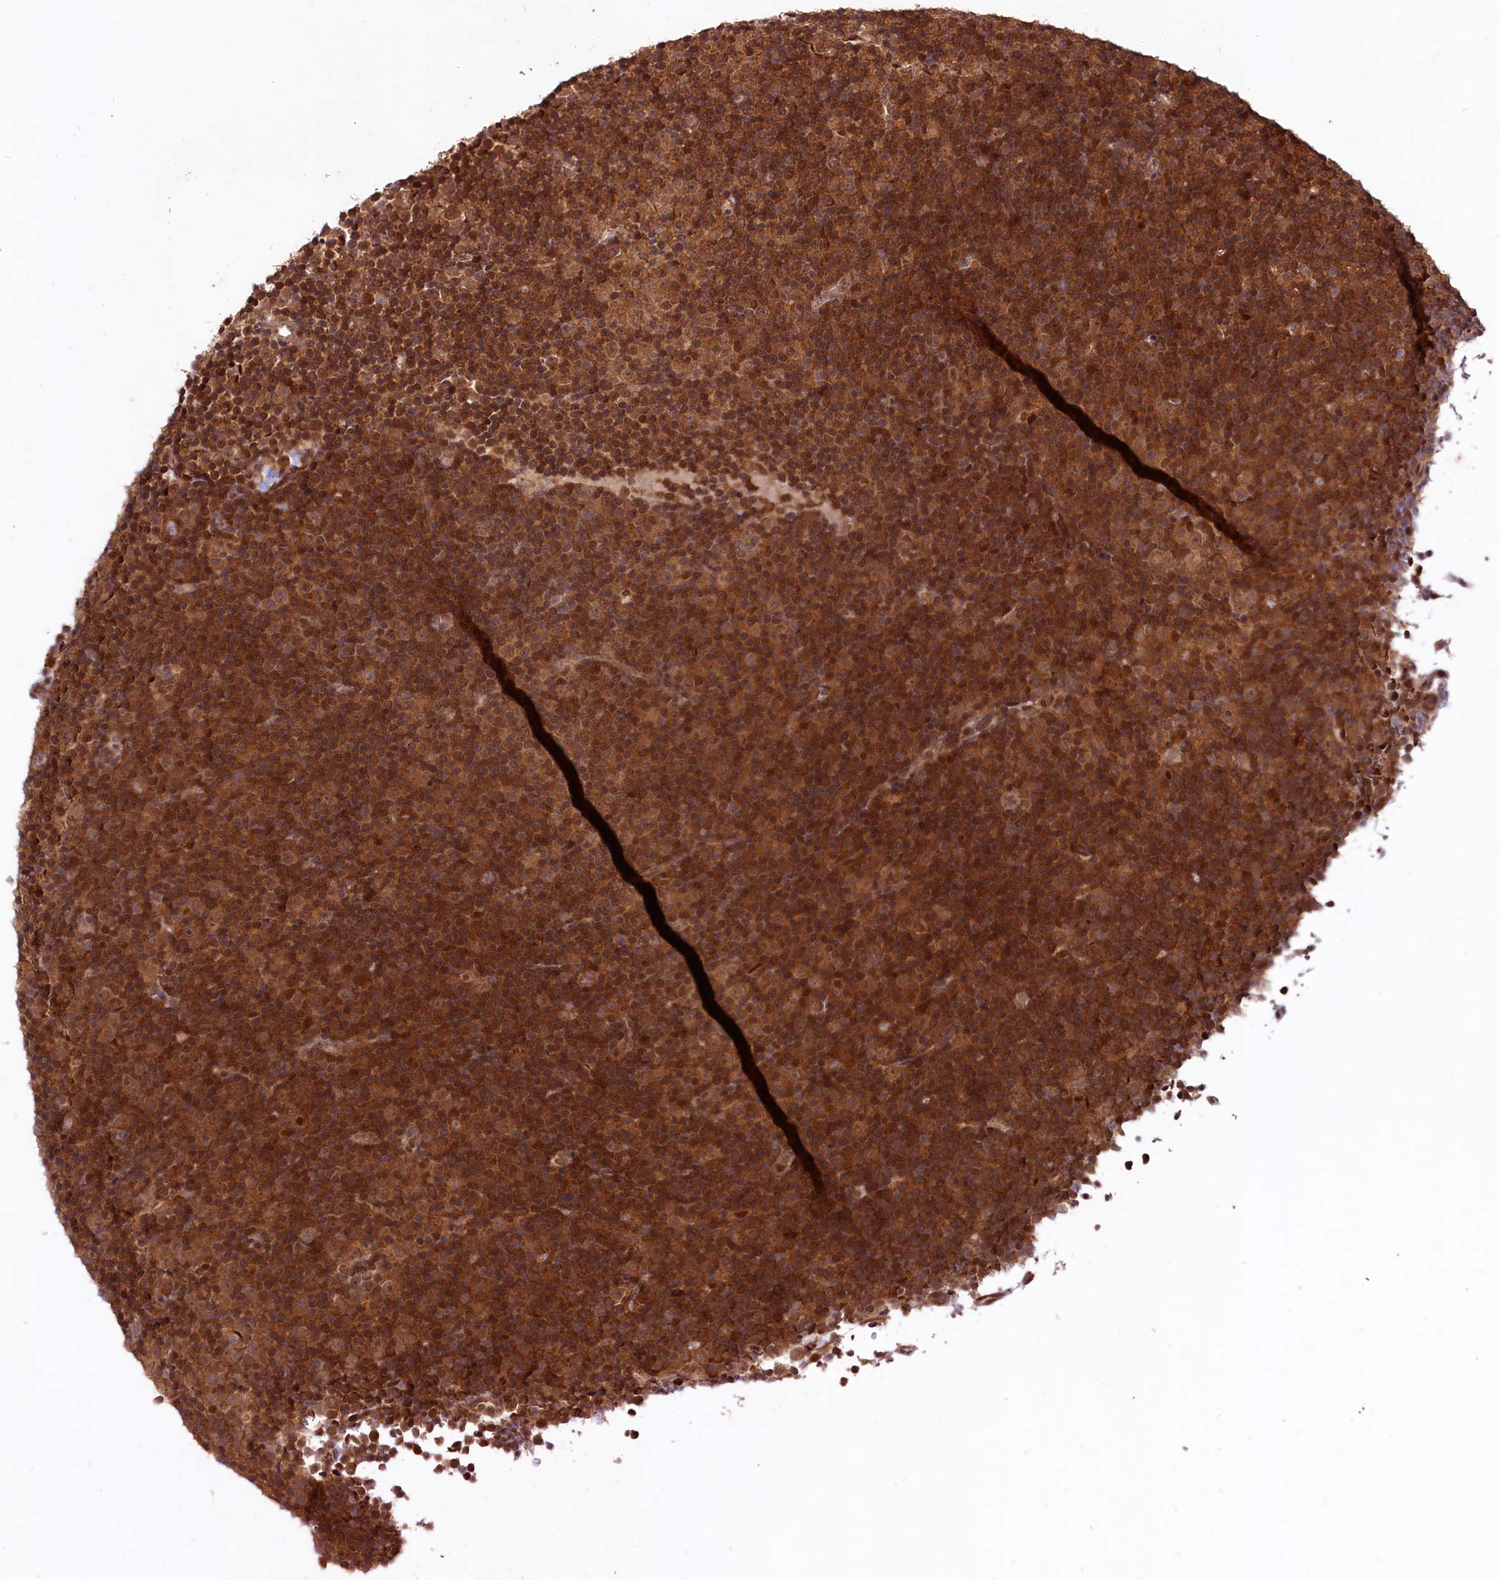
{"staining": {"intensity": "strong", "quantity": ">75%", "location": "cytoplasmic/membranous,nuclear"}, "tissue": "lymphoma", "cell_type": "Tumor cells", "image_type": "cancer", "snomed": [{"axis": "morphology", "description": "Malignant lymphoma, non-Hodgkin's type, Low grade"}, {"axis": "topography", "description": "Lymph node"}], "caption": "Malignant lymphoma, non-Hodgkin's type (low-grade) stained for a protein shows strong cytoplasmic/membranous and nuclear positivity in tumor cells.", "gene": "UBE3A", "patient": {"sex": "female", "age": 67}}